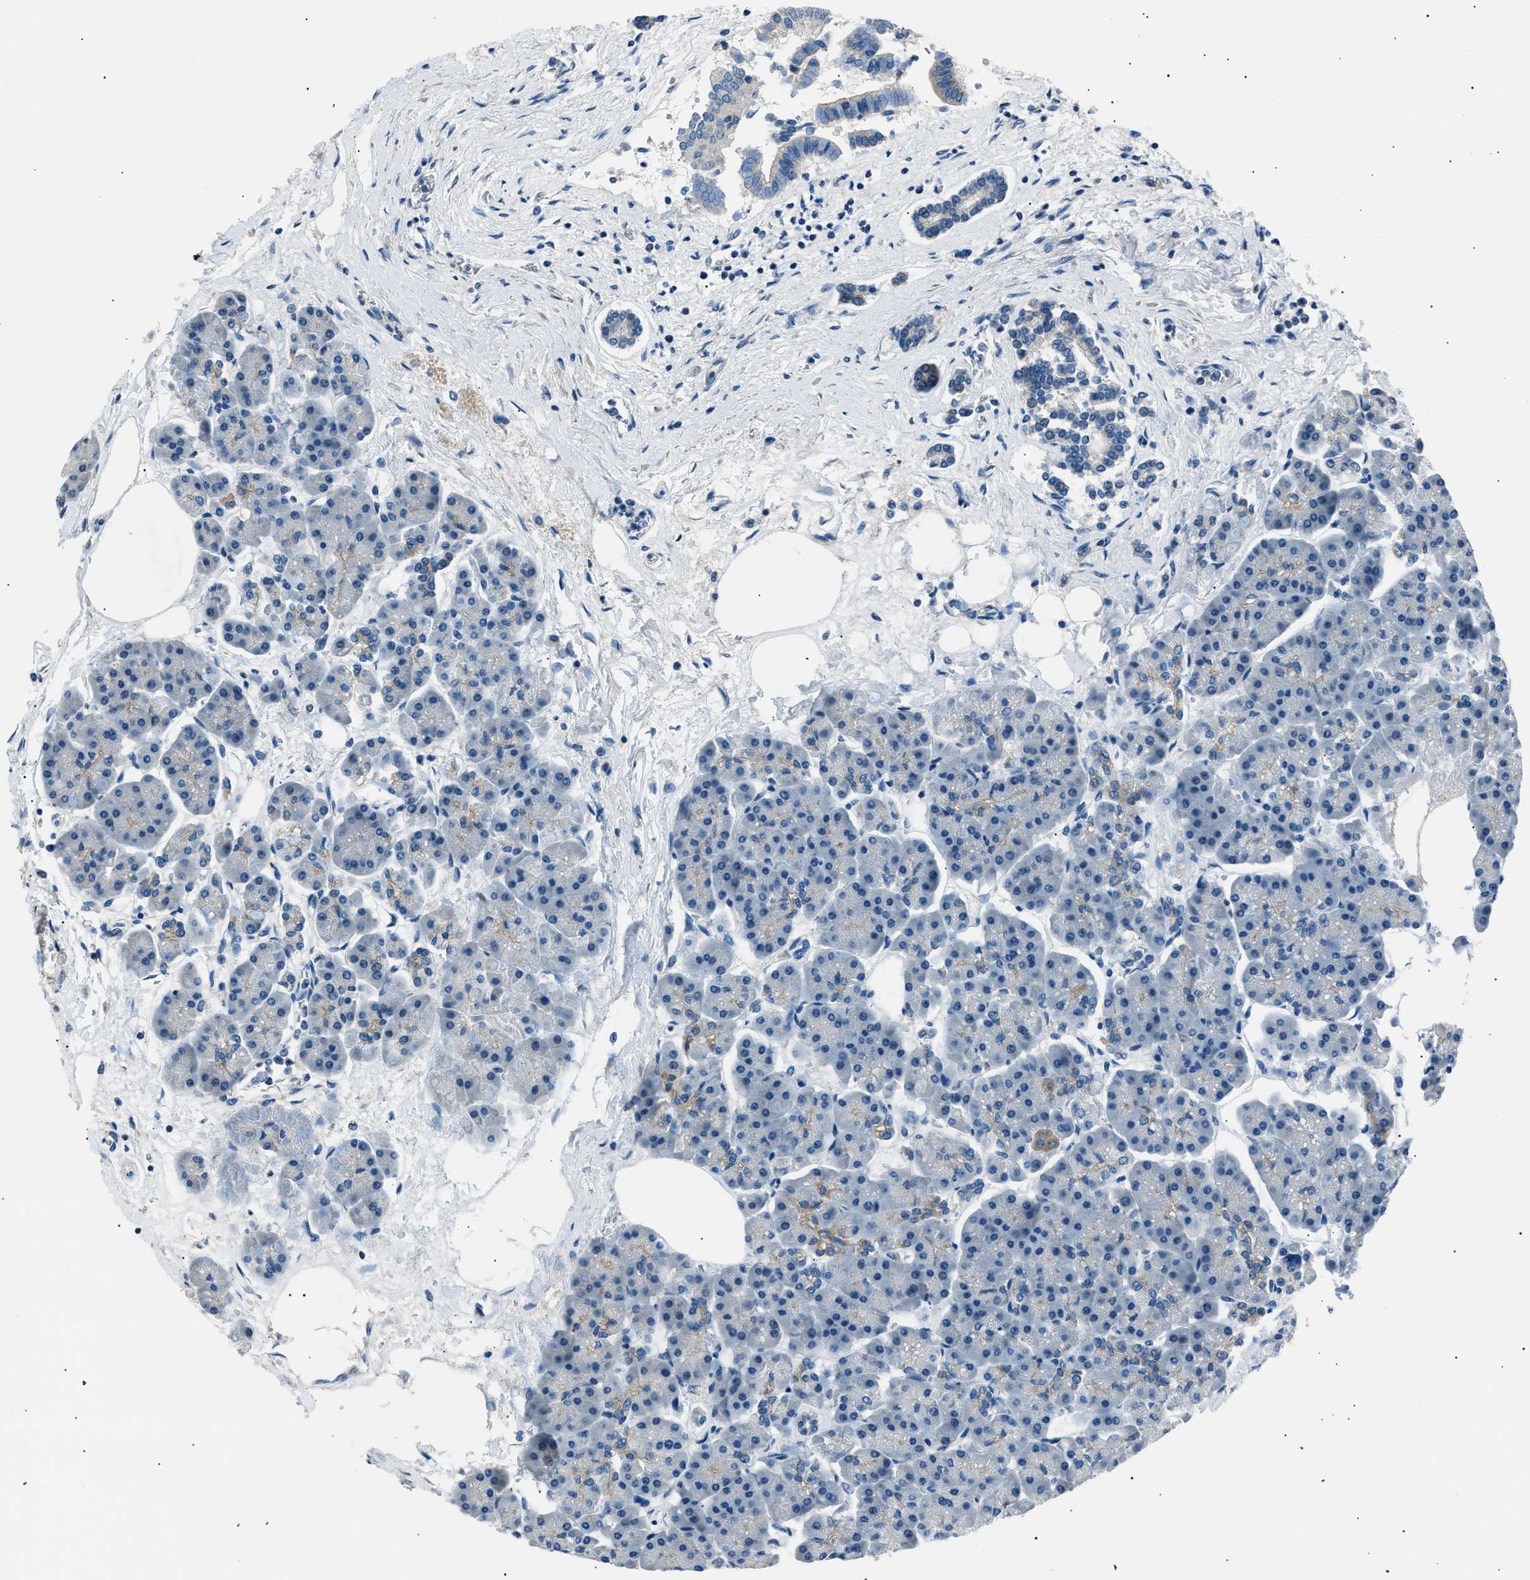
{"staining": {"intensity": "moderate", "quantity": "<25%", "location": "cytoplasmic/membranous"}, "tissue": "pancreas", "cell_type": "Exocrine glandular cells", "image_type": "normal", "snomed": [{"axis": "morphology", "description": "Normal tissue, NOS"}, {"axis": "topography", "description": "Pancreas"}], "caption": "Protein expression analysis of normal pancreas demonstrates moderate cytoplasmic/membranous expression in about <25% of exocrine glandular cells.", "gene": "LRRC37B", "patient": {"sex": "female", "age": 70}}